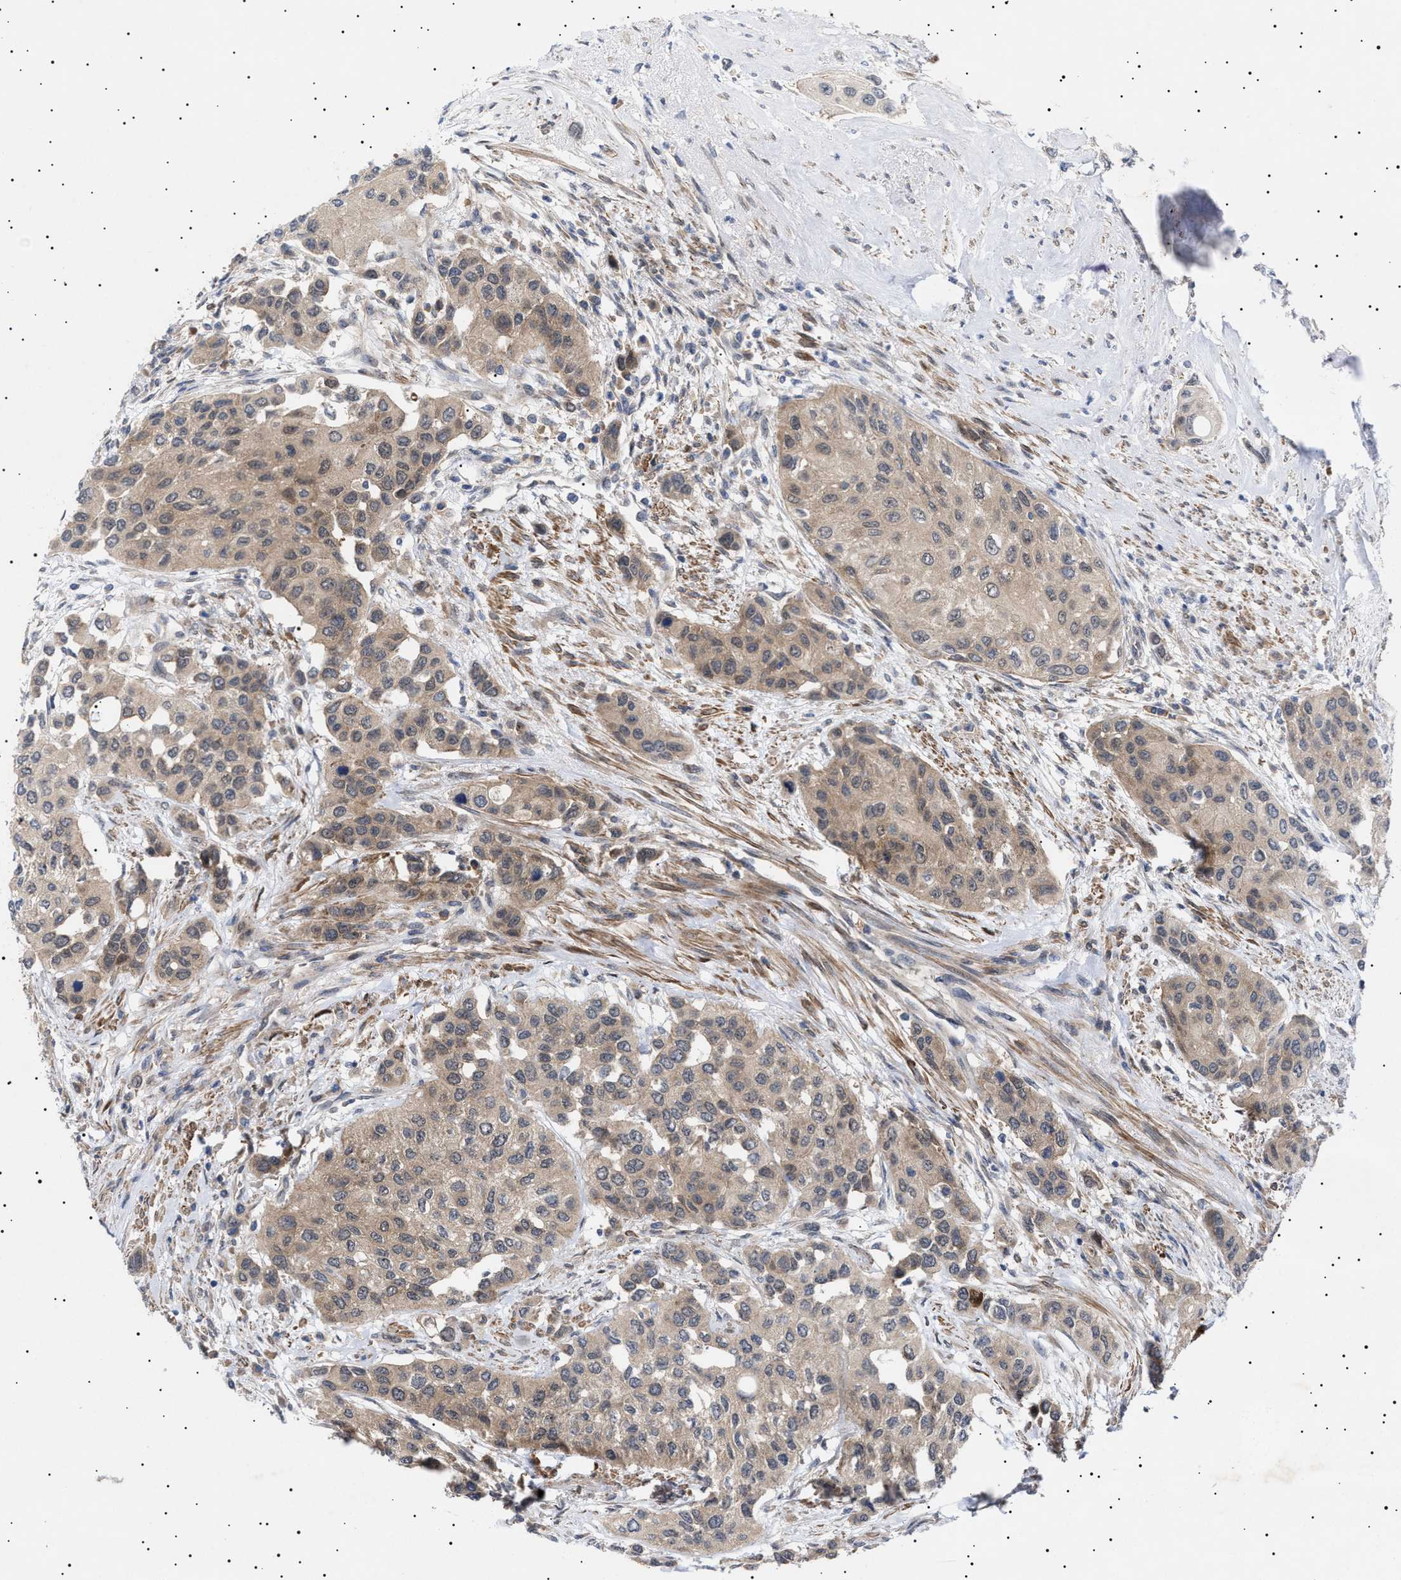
{"staining": {"intensity": "weak", "quantity": ">75%", "location": "cytoplasmic/membranous"}, "tissue": "urothelial cancer", "cell_type": "Tumor cells", "image_type": "cancer", "snomed": [{"axis": "morphology", "description": "Urothelial carcinoma, High grade"}, {"axis": "topography", "description": "Urinary bladder"}], "caption": "Human high-grade urothelial carcinoma stained with a brown dye demonstrates weak cytoplasmic/membranous positive expression in approximately >75% of tumor cells.", "gene": "NPLOC4", "patient": {"sex": "female", "age": 56}}